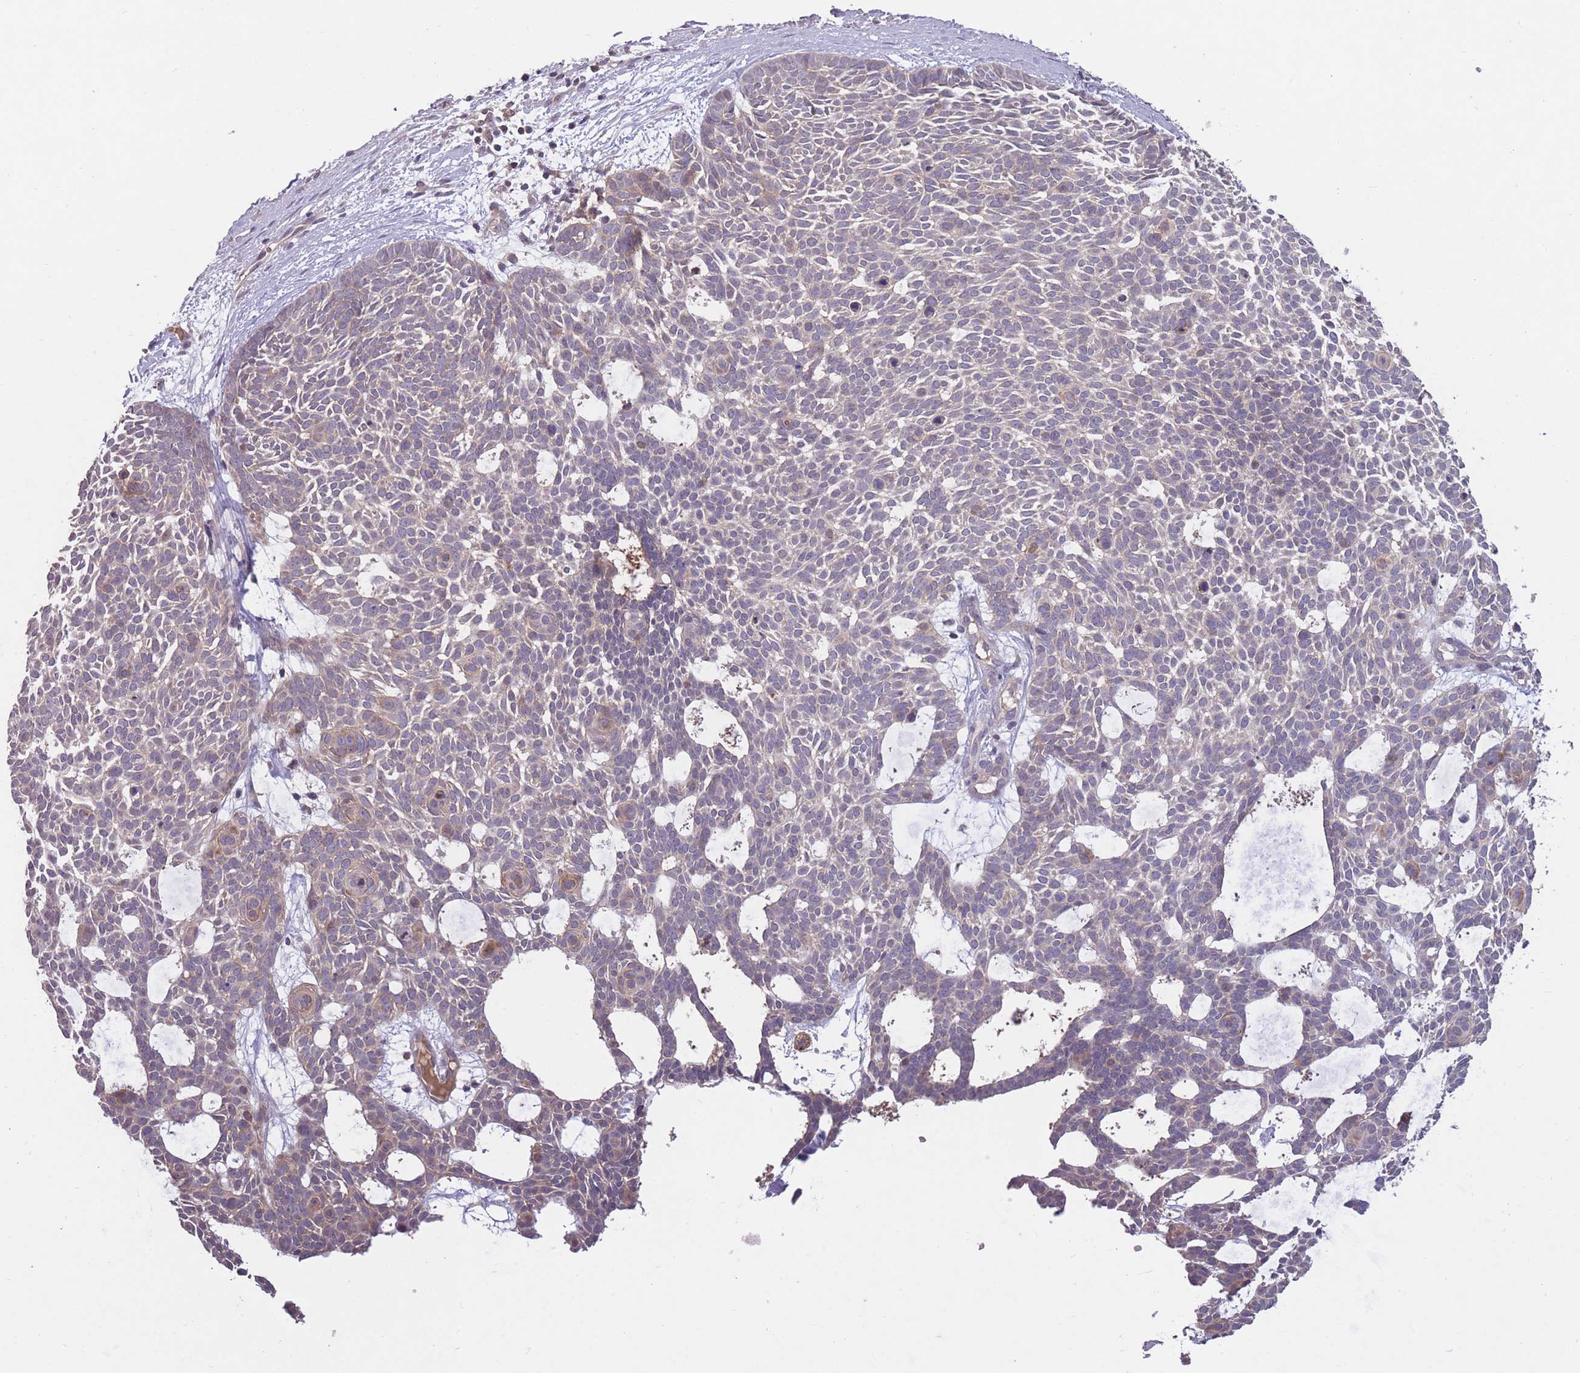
{"staining": {"intensity": "negative", "quantity": "none", "location": "none"}, "tissue": "skin cancer", "cell_type": "Tumor cells", "image_type": "cancer", "snomed": [{"axis": "morphology", "description": "Basal cell carcinoma"}, {"axis": "topography", "description": "Skin"}], "caption": "Tumor cells are negative for brown protein staining in skin cancer. (Brightfield microscopy of DAB (3,3'-diaminobenzidine) immunohistochemistry at high magnification).", "gene": "ADCYAP1R1", "patient": {"sex": "male", "age": 61}}